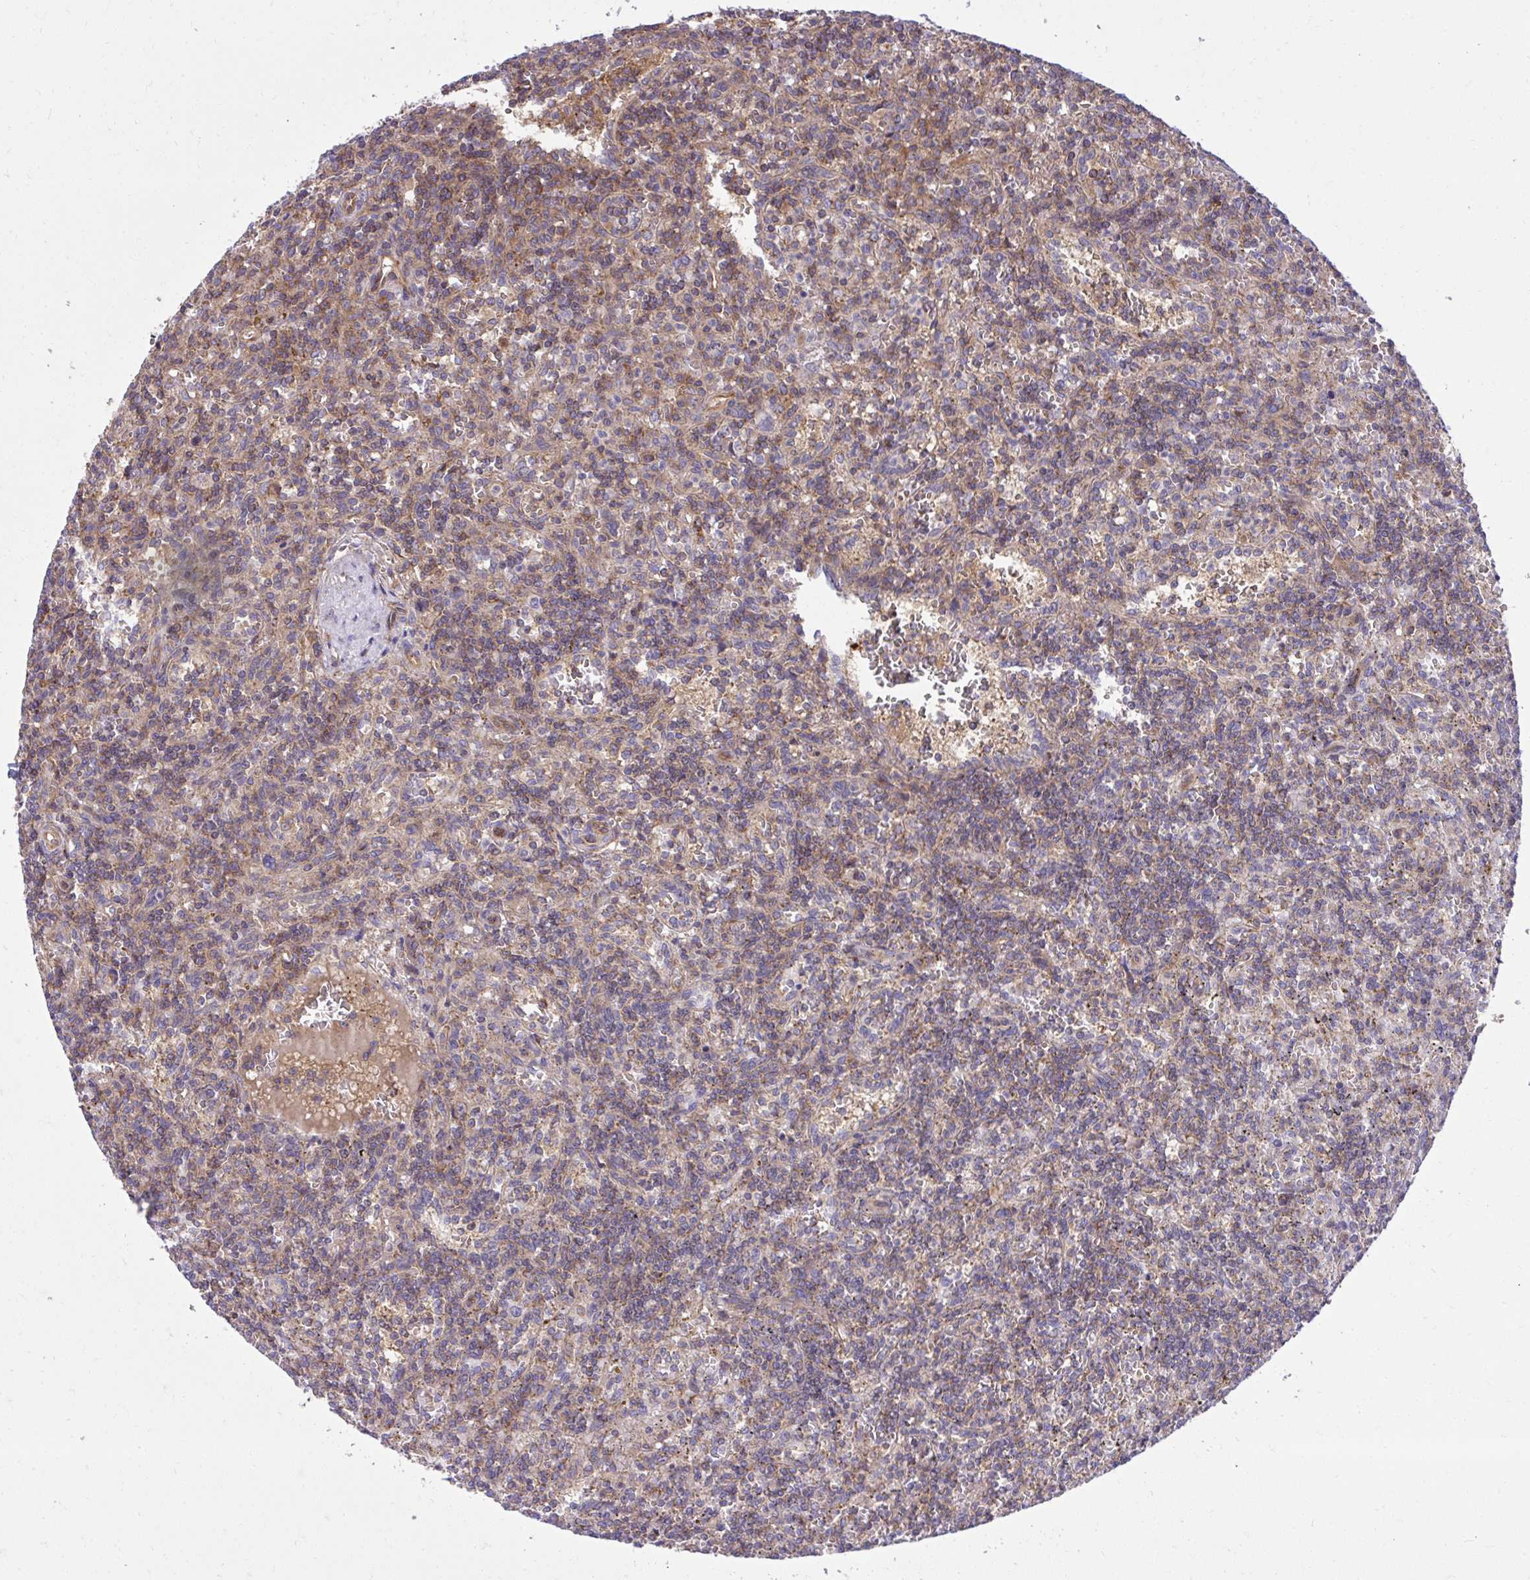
{"staining": {"intensity": "weak", "quantity": "<25%", "location": "cytoplasmic/membranous"}, "tissue": "lymphoma", "cell_type": "Tumor cells", "image_type": "cancer", "snomed": [{"axis": "morphology", "description": "Malignant lymphoma, non-Hodgkin's type, Low grade"}, {"axis": "topography", "description": "Spleen"}], "caption": "This is an immunohistochemistry histopathology image of human lymphoma. There is no positivity in tumor cells.", "gene": "NMNAT3", "patient": {"sex": "male", "age": 73}}